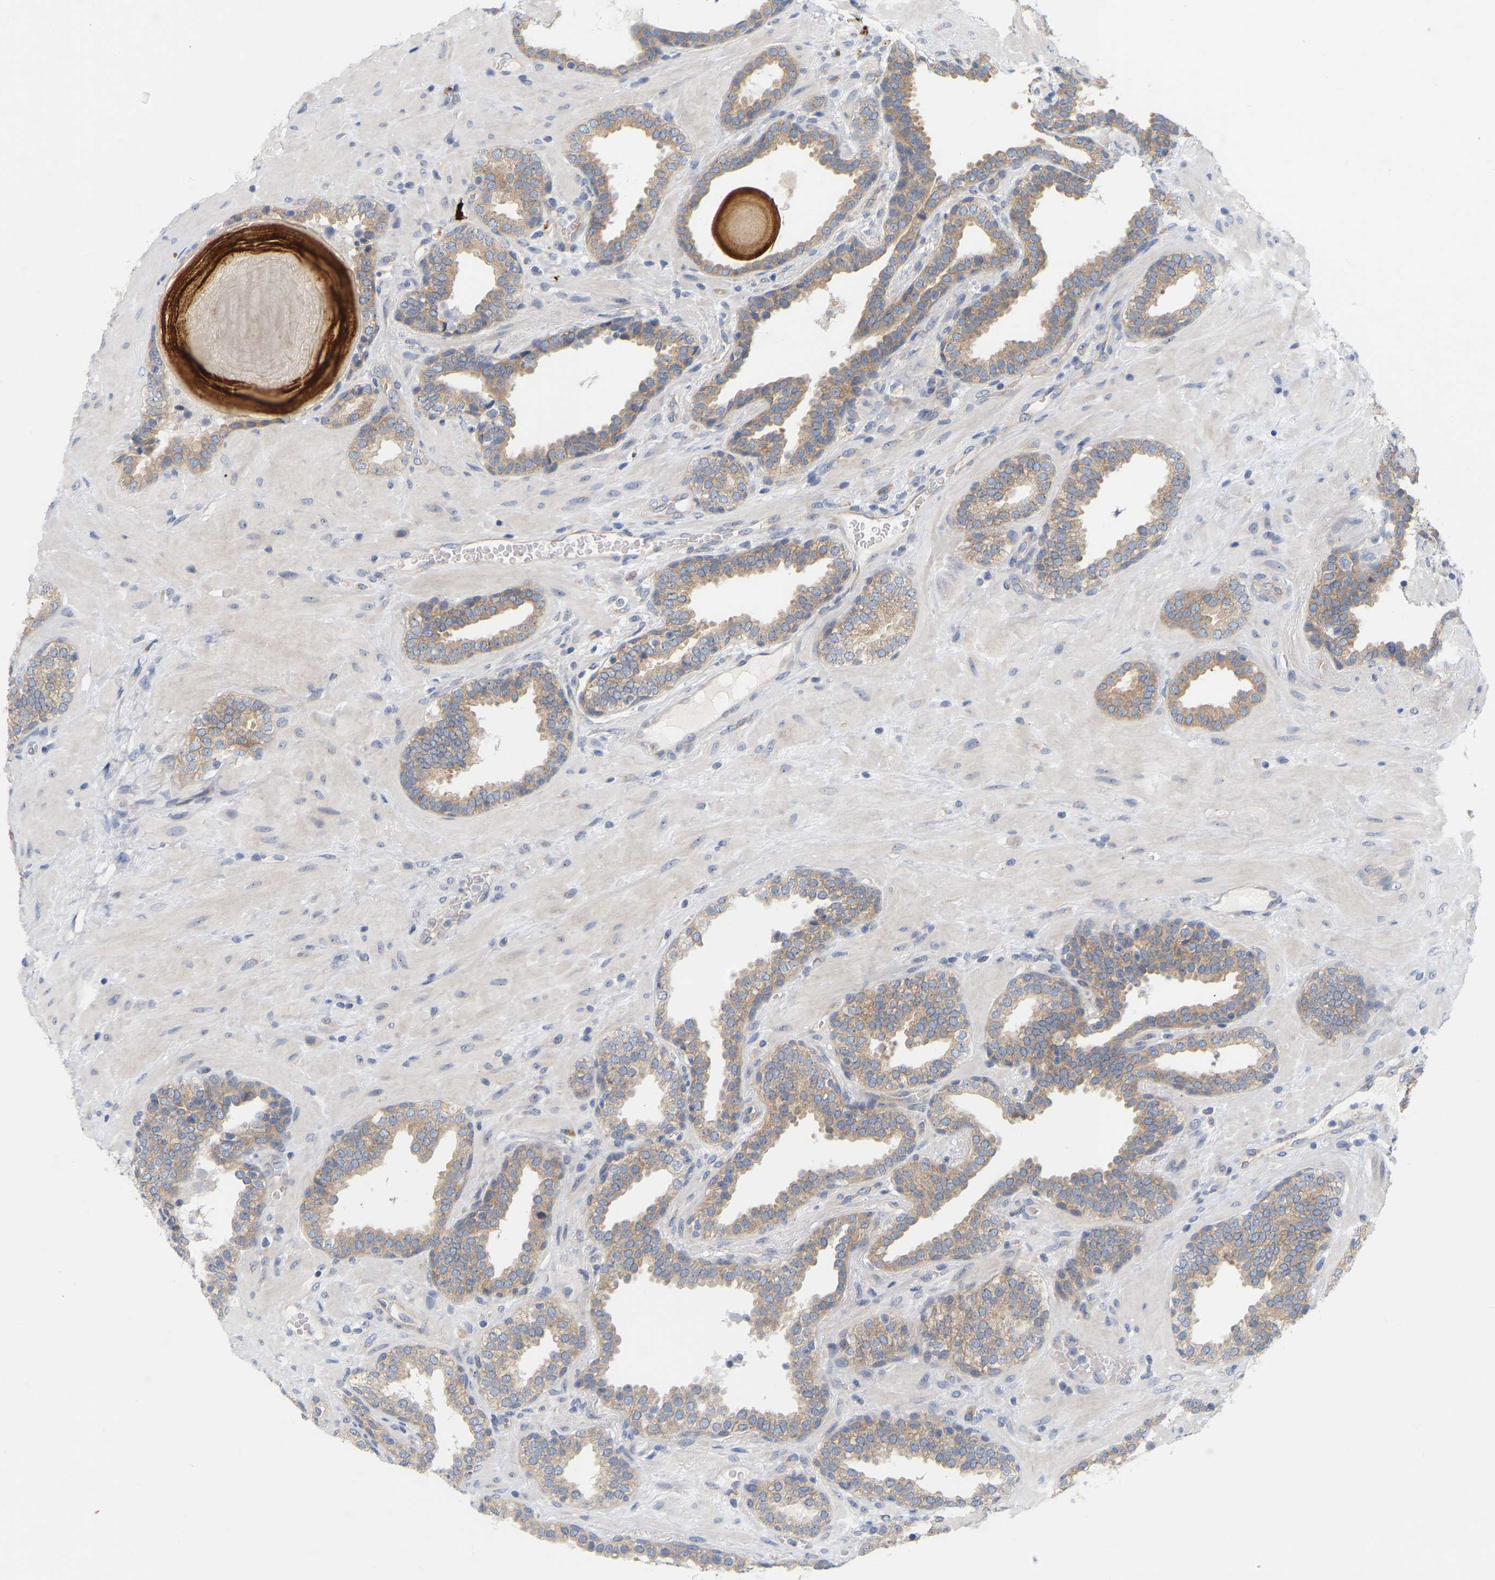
{"staining": {"intensity": "moderate", "quantity": "25%-75%", "location": "cytoplasmic/membranous"}, "tissue": "prostate", "cell_type": "Glandular cells", "image_type": "normal", "snomed": [{"axis": "morphology", "description": "Normal tissue, NOS"}, {"axis": "topography", "description": "Prostate"}], "caption": "High-magnification brightfield microscopy of normal prostate stained with DAB (3,3'-diaminobenzidine) (brown) and counterstained with hematoxylin (blue). glandular cells exhibit moderate cytoplasmic/membranous expression is identified in about25%-75% of cells.", "gene": "MINDY4", "patient": {"sex": "male", "age": 51}}